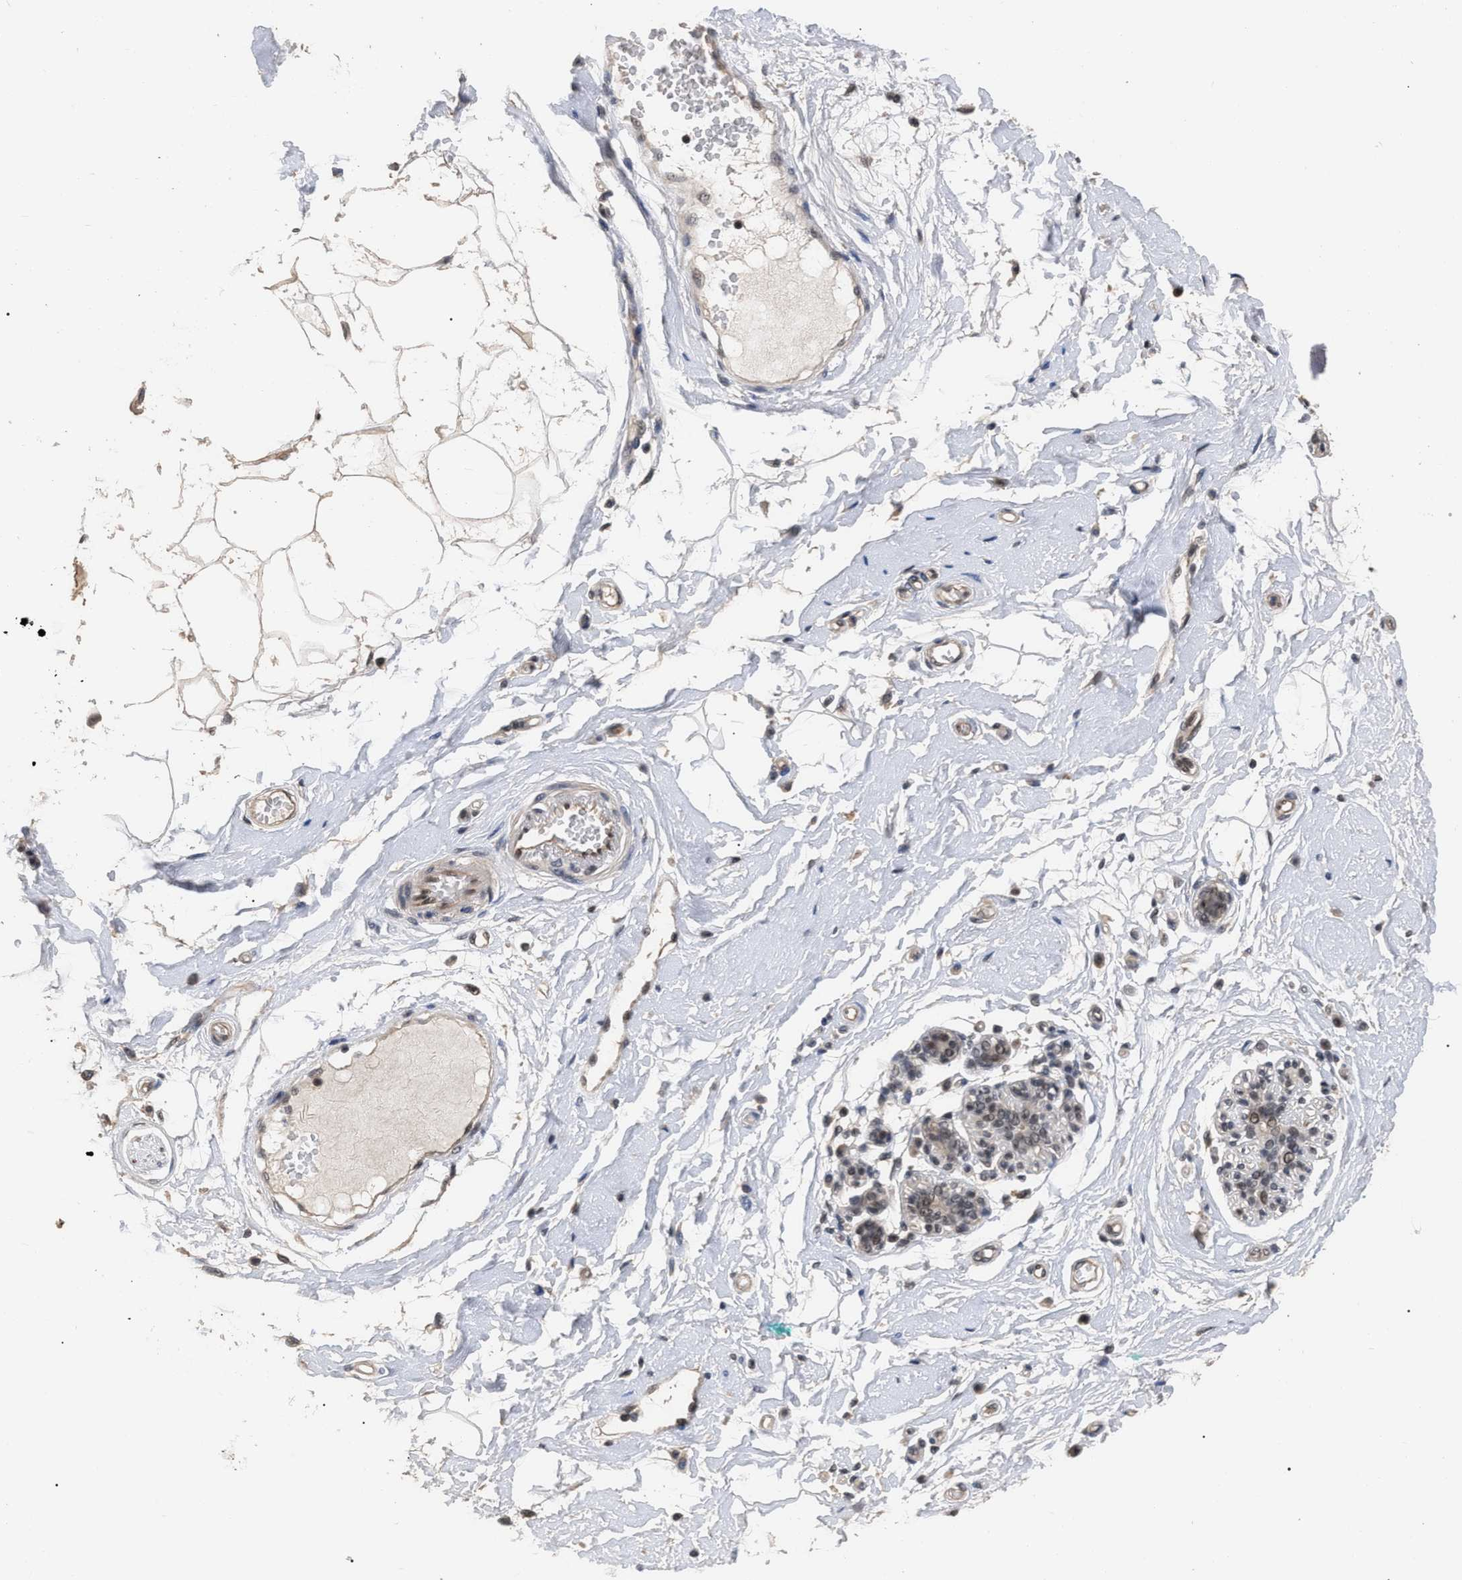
{"staining": {"intensity": "weak", "quantity": "25%-75%", "location": "cytoplasmic/membranous,nuclear"}, "tissue": "breast", "cell_type": "Adipocytes", "image_type": "normal", "snomed": [{"axis": "morphology", "description": "Normal tissue, NOS"}, {"axis": "morphology", "description": "Lobular carcinoma"}, {"axis": "topography", "description": "Breast"}], "caption": "Normal breast shows weak cytoplasmic/membranous,nuclear staining in approximately 25%-75% of adipocytes, visualized by immunohistochemistry. (DAB (3,3'-diaminobenzidine) = brown stain, brightfield microscopy at high magnification).", "gene": "JAZF1", "patient": {"sex": "female", "age": 59}}